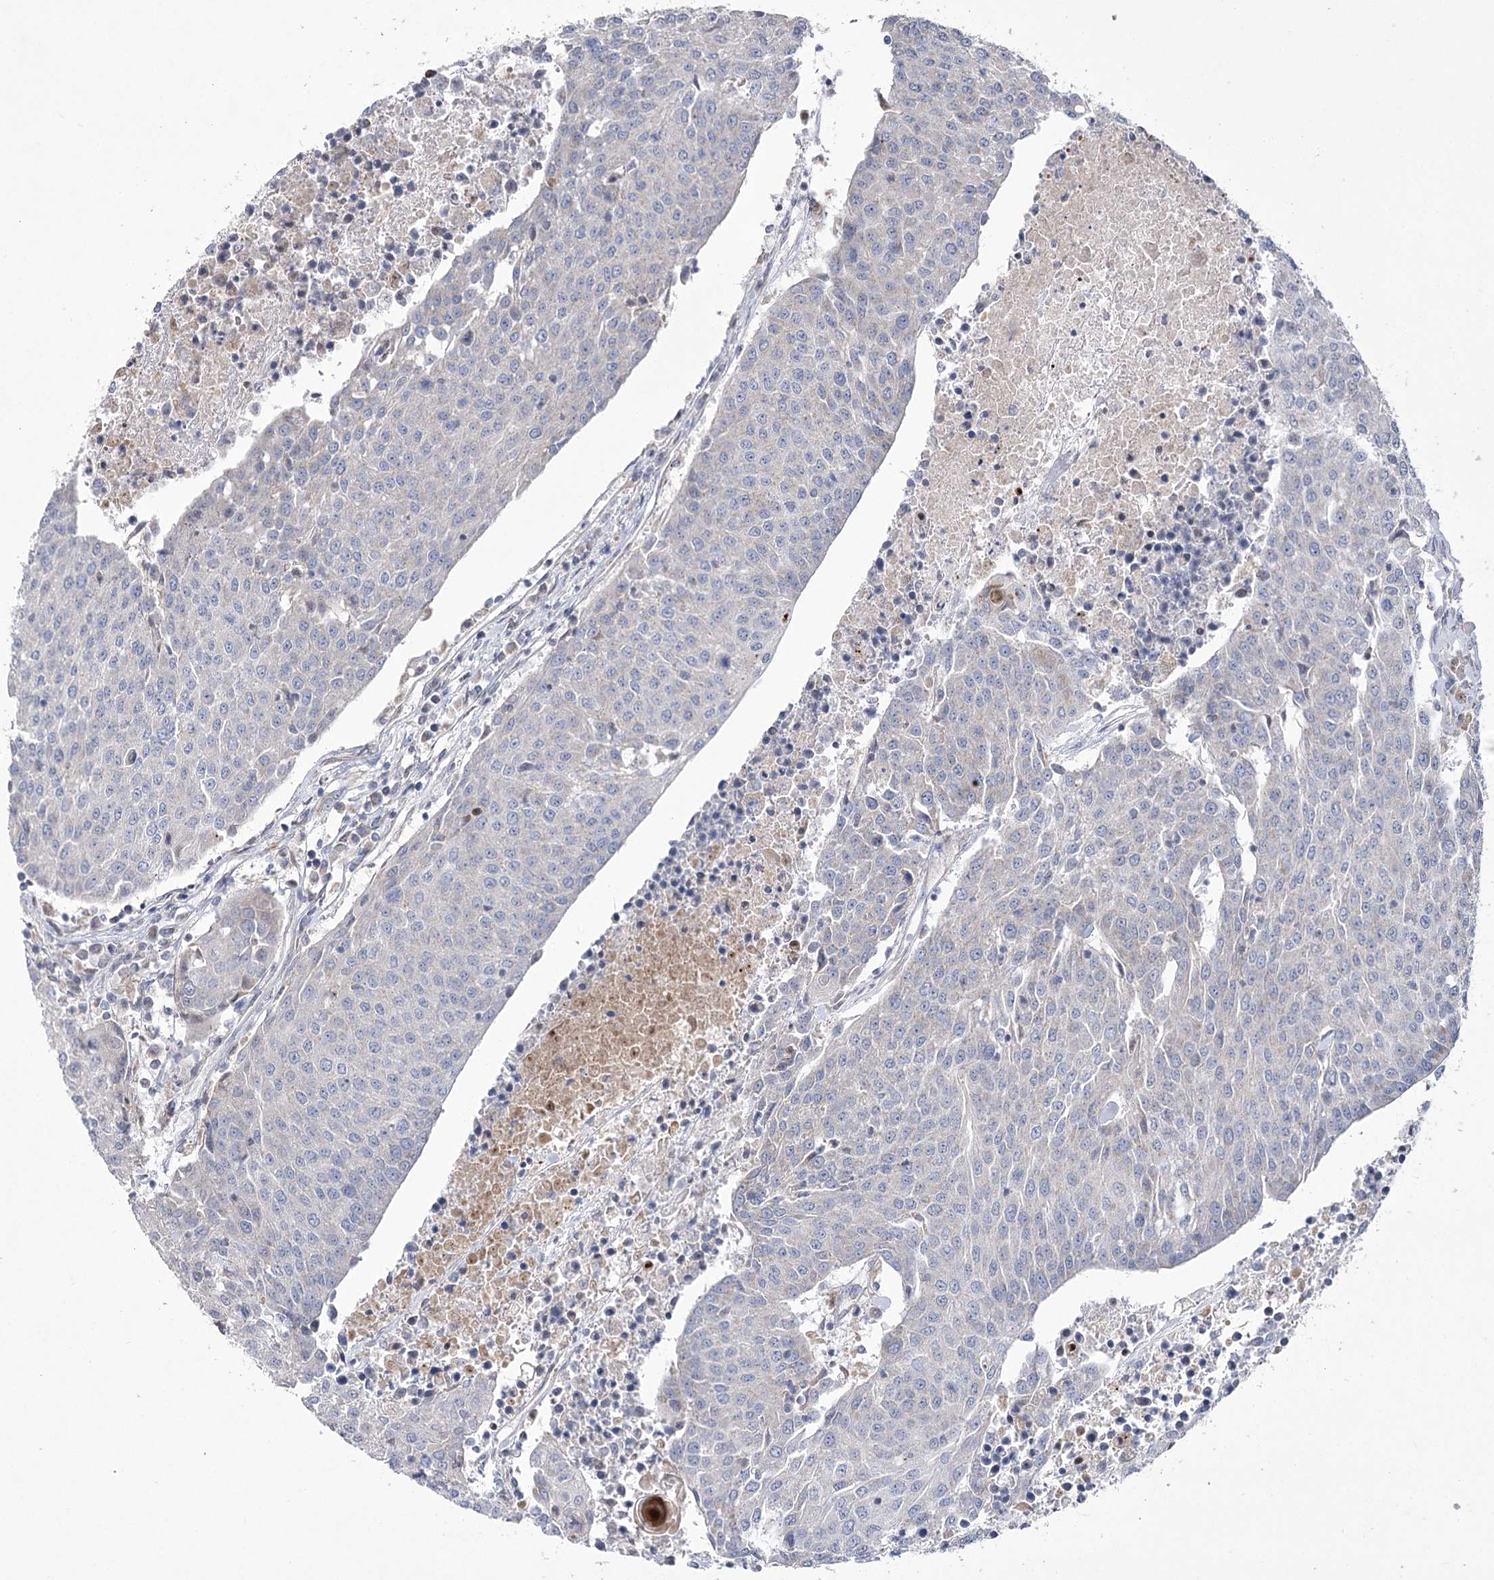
{"staining": {"intensity": "negative", "quantity": "none", "location": "none"}, "tissue": "urothelial cancer", "cell_type": "Tumor cells", "image_type": "cancer", "snomed": [{"axis": "morphology", "description": "Urothelial carcinoma, High grade"}, {"axis": "topography", "description": "Urinary bladder"}], "caption": "Immunohistochemical staining of human high-grade urothelial carcinoma reveals no significant staining in tumor cells.", "gene": "PDHB", "patient": {"sex": "female", "age": 85}}